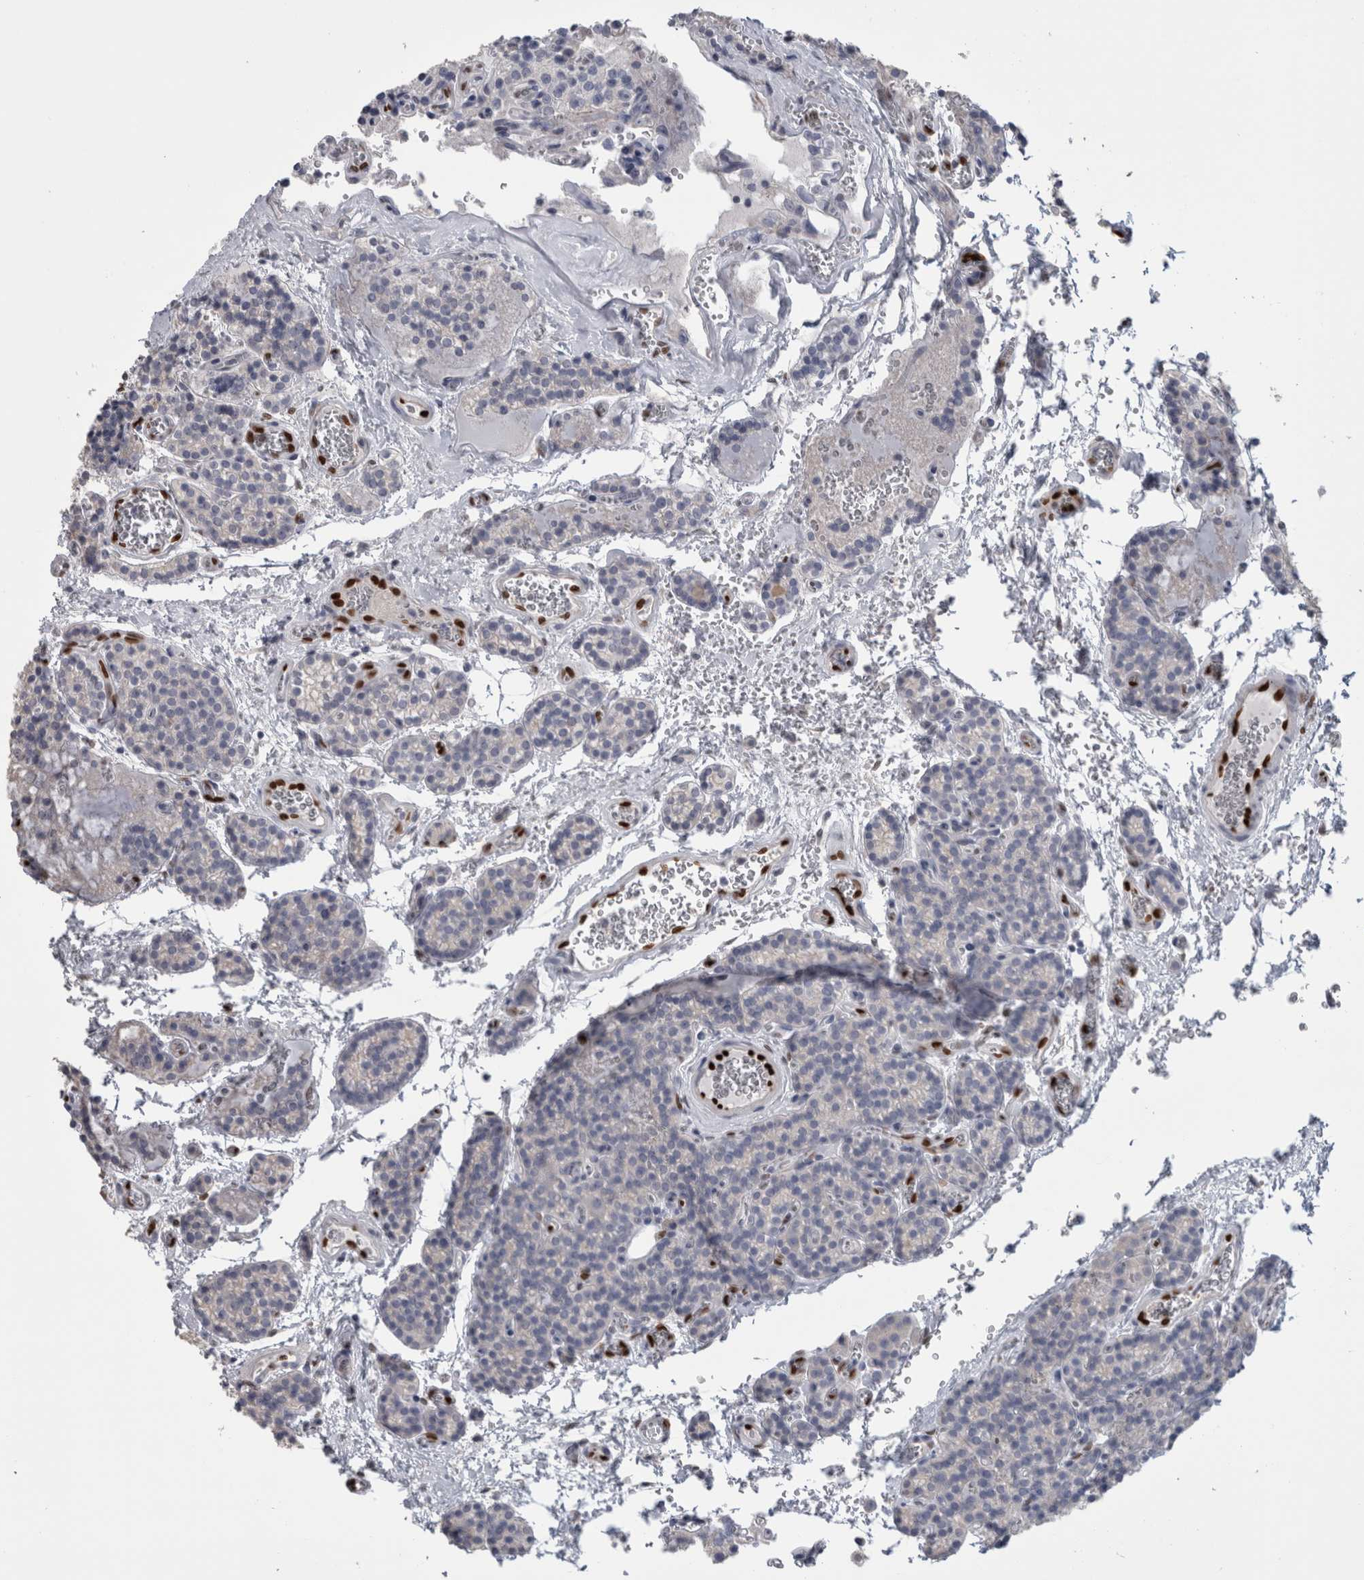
{"staining": {"intensity": "negative", "quantity": "none", "location": "none"}, "tissue": "parathyroid gland", "cell_type": "Glandular cells", "image_type": "normal", "snomed": [{"axis": "morphology", "description": "Normal tissue, NOS"}, {"axis": "topography", "description": "Parathyroid gland"}], "caption": "A high-resolution histopathology image shows IHC staining of normal parathyroid gland, which demonstrates no significant expression in glandular cells. Nuclei are stained in blue.", "gene": "IL33", "patient": {"sex": "female", "age": 64}}